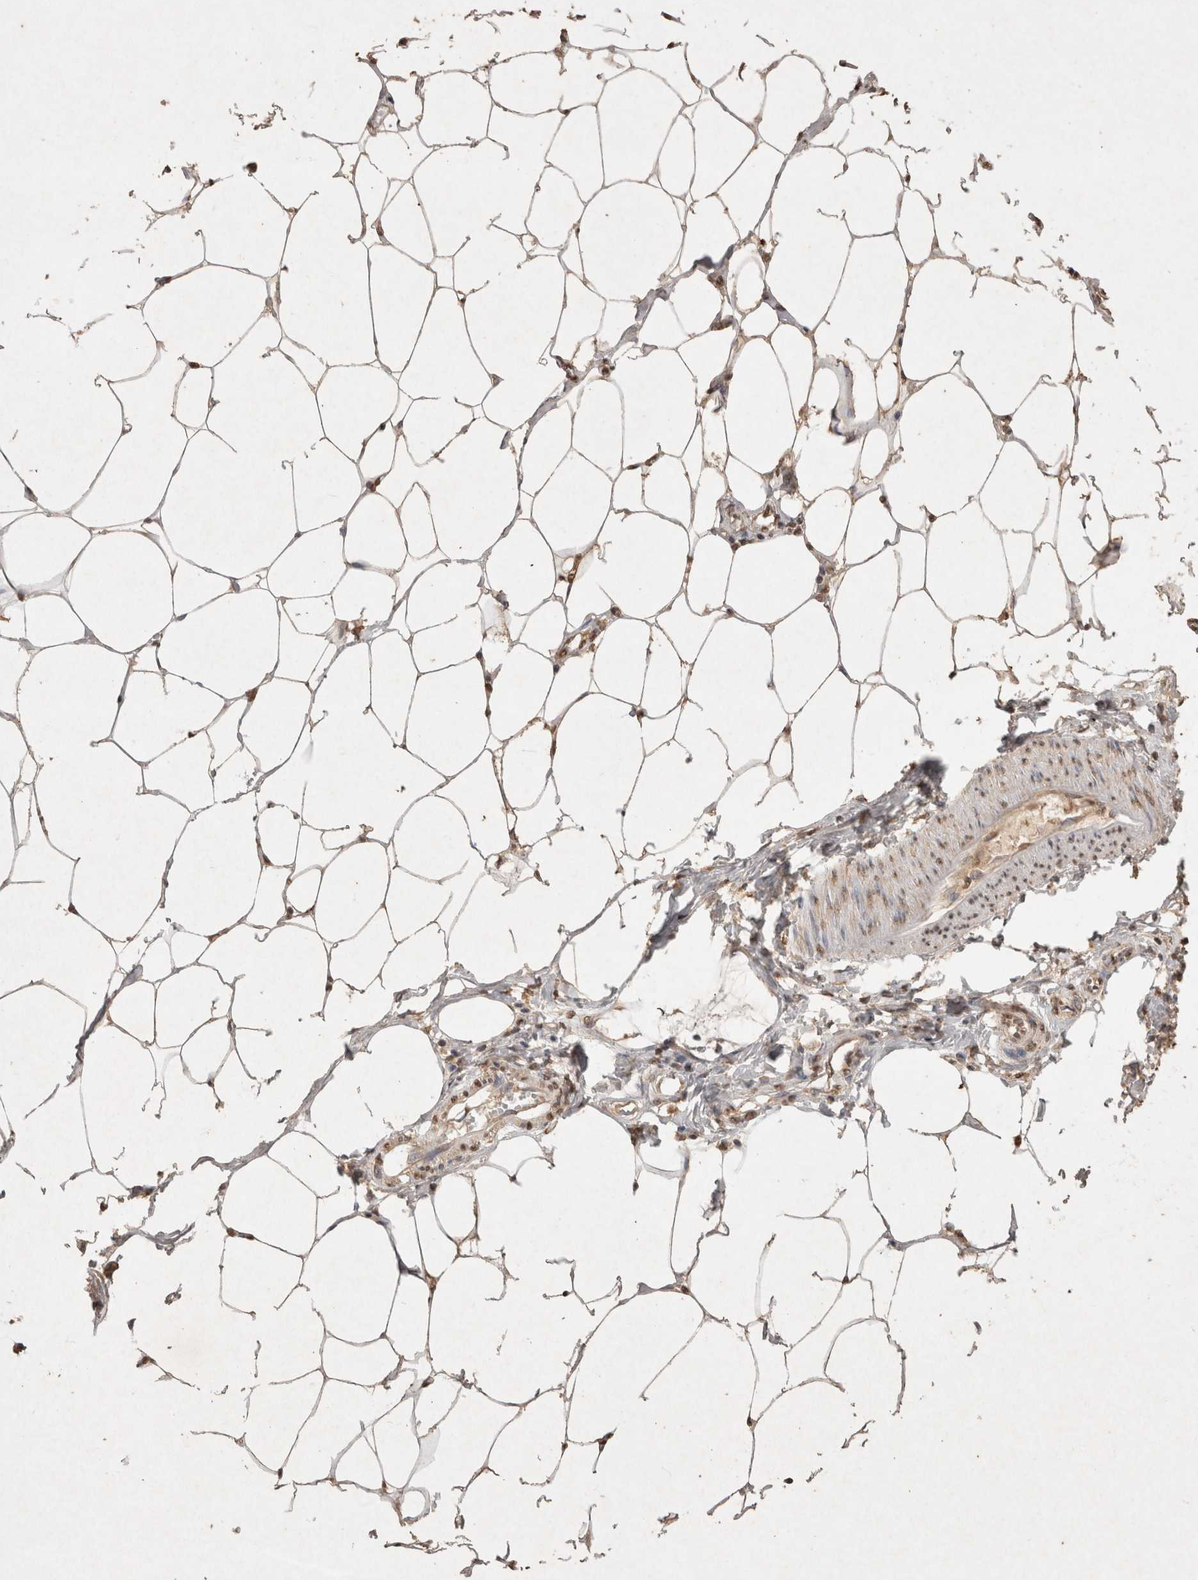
{"staining": {"intensity": "moderate", "quantity": ">75%", "location": "cytoplasmic/membranous,nuclear"}, "tissue": "adipose tissue", "cell_type": "Adipocytes", "image_type": "normal", "snomed": [{"axis": "morphology", "description": "Normal tissue, NOS"}, {"axis": "morphology", "description": "Adenocarcinoma, NOS"}, {"axis": "topography", "description": "Colon"}, {"axis": "topography", "description": "Peripheral nerve tissue"}], "caption": "Adipose tissue stained with immunohistochemistry reveals moderate cytoplasmic/membranous,nuclear expression in about >75% of adipocytes. (Stains: DAB (3,3'-diaminobenzidine) in brown, nuclei in blue, Microscopy: brightfield microscopy at high magnification).", "gene": "MLX", "patient": {"sex": "male", "age": 14}}